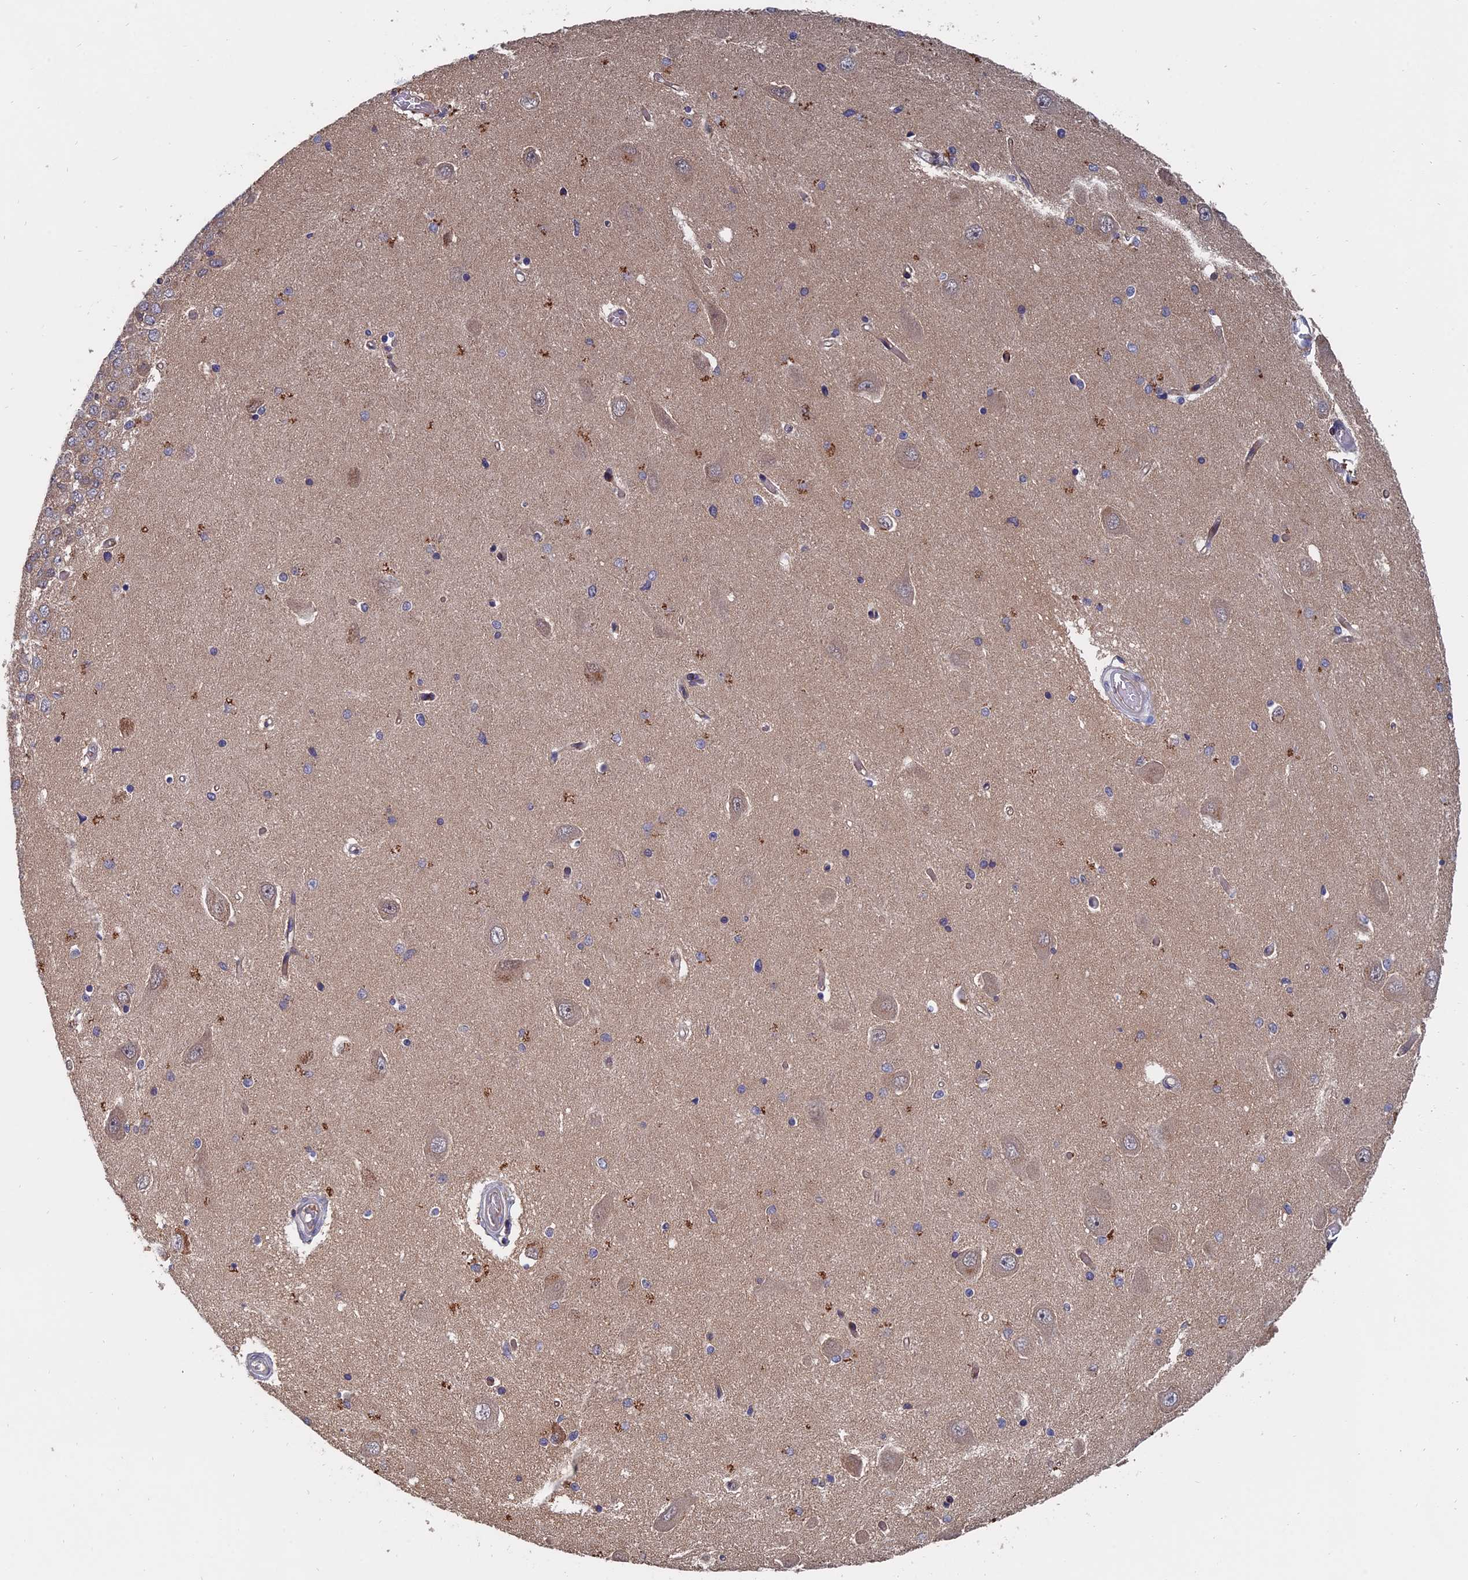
{"staining": {"intensity": "negative", "quantity": "none", "location": "none"}, "tissue": "hippocampus", "cell_type": "Glial cells", "image_type": "normal", "snomed": [{"axis": "morphology", "description": "Normal tissue, NOS"}, {"axis": "topography", "description": "Hippocampus"}], "caption": "The micrograph displays no significant positivity in glial cells of hippocampus. Brightfield microscopy of immunohistochemistry (IHC) stained with DAB (brown) and hematoxylin (blue), captured at high magnification.", "gene": "TRAPPC2L", "patient": {"sex": "male", "age": 45}}